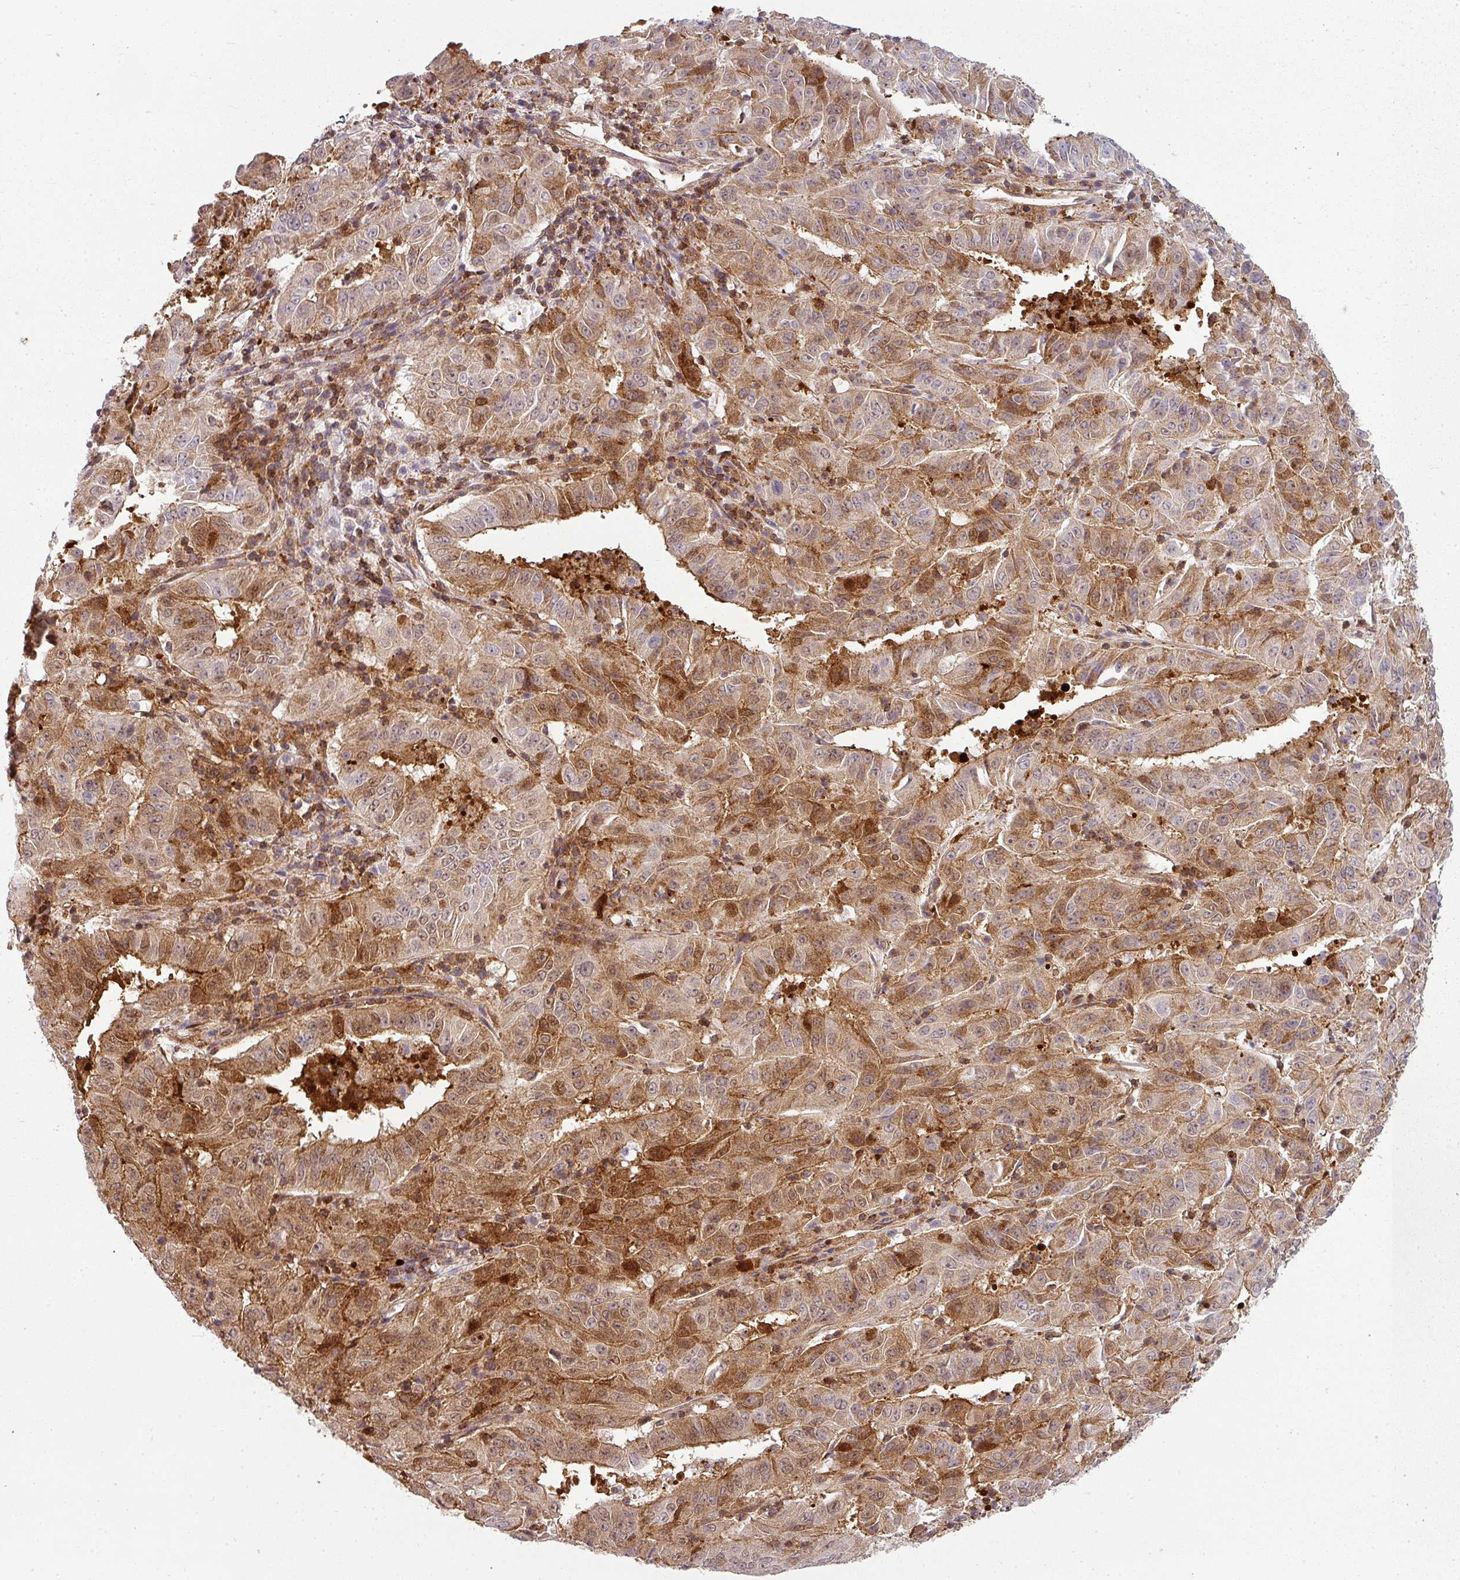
{"staining": {"intensity": "moderate", "quantity": ">75%", "location": "cytoplasmic/membranous,nuclear"}, "tissue": "pancreatic cancer", "cell_type": "Tumor cells", "image_type": "cancer", "snomed": [{"axis": "morphology", "description": "Adenocarcinoma, NOS"}, {"axis": "topography", "description": "Pancreas"}], "caption": "Immunohistochemical staining of human pancreatic cancer (adenocarcinoma) demonstrates moderate cytoplasmic/membranous and nuclear protein positivity in approximately >75% of tumor cells.", "gene": "CLIC1", "patient": {"sex": "male", "age": 63}}